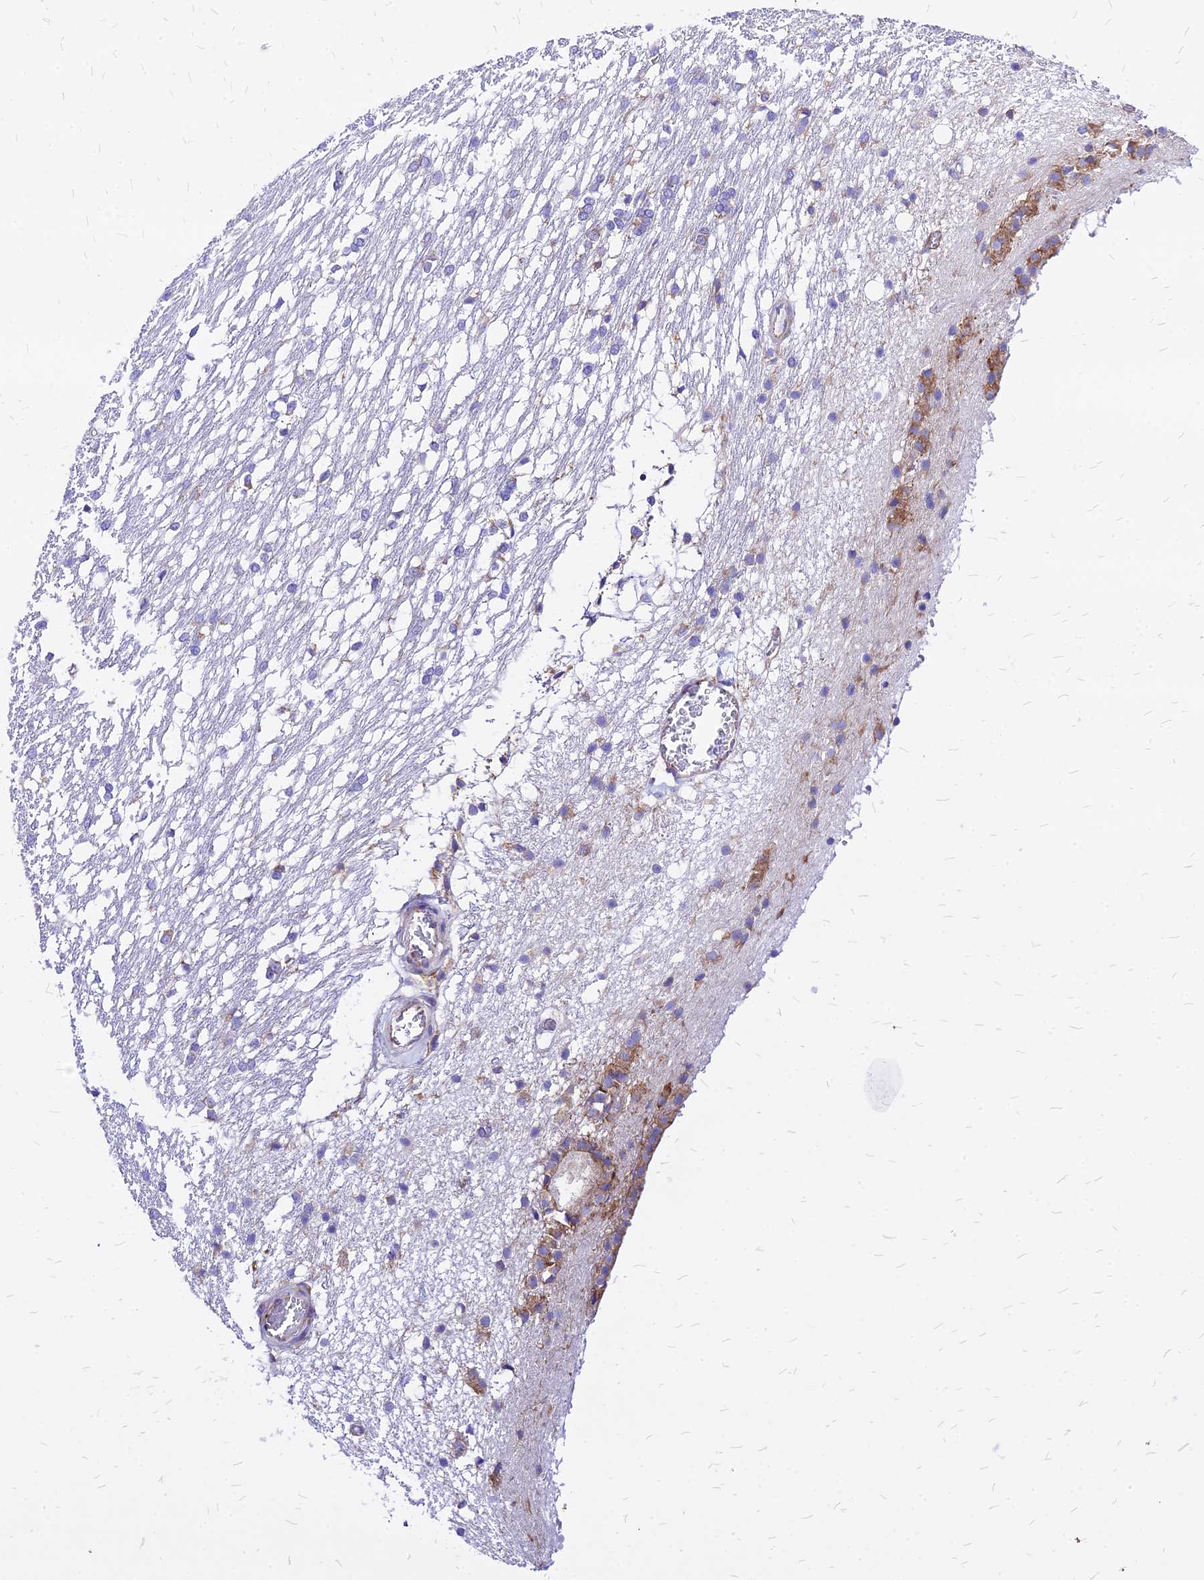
{"staining": {"intensity": "moderate", "quantity": "<25%", "location": "cytoplasmic/membranous"}, "tissue": "caudate", "cell_type": "Glial cells", "image_type": "normal", "snomed": [{"axis": "morphology", "description": "Normal tissue, NOS"}, {"axis": "topography", "description": "Lateral ventricle wall"}], "caption": "The immunohistochemical stain labels moderate cytoplasmic/membranous positivity in glial cells of normal caudate.", "gene": "RPL19", "patient": {"sex": "female", "age": 19}}